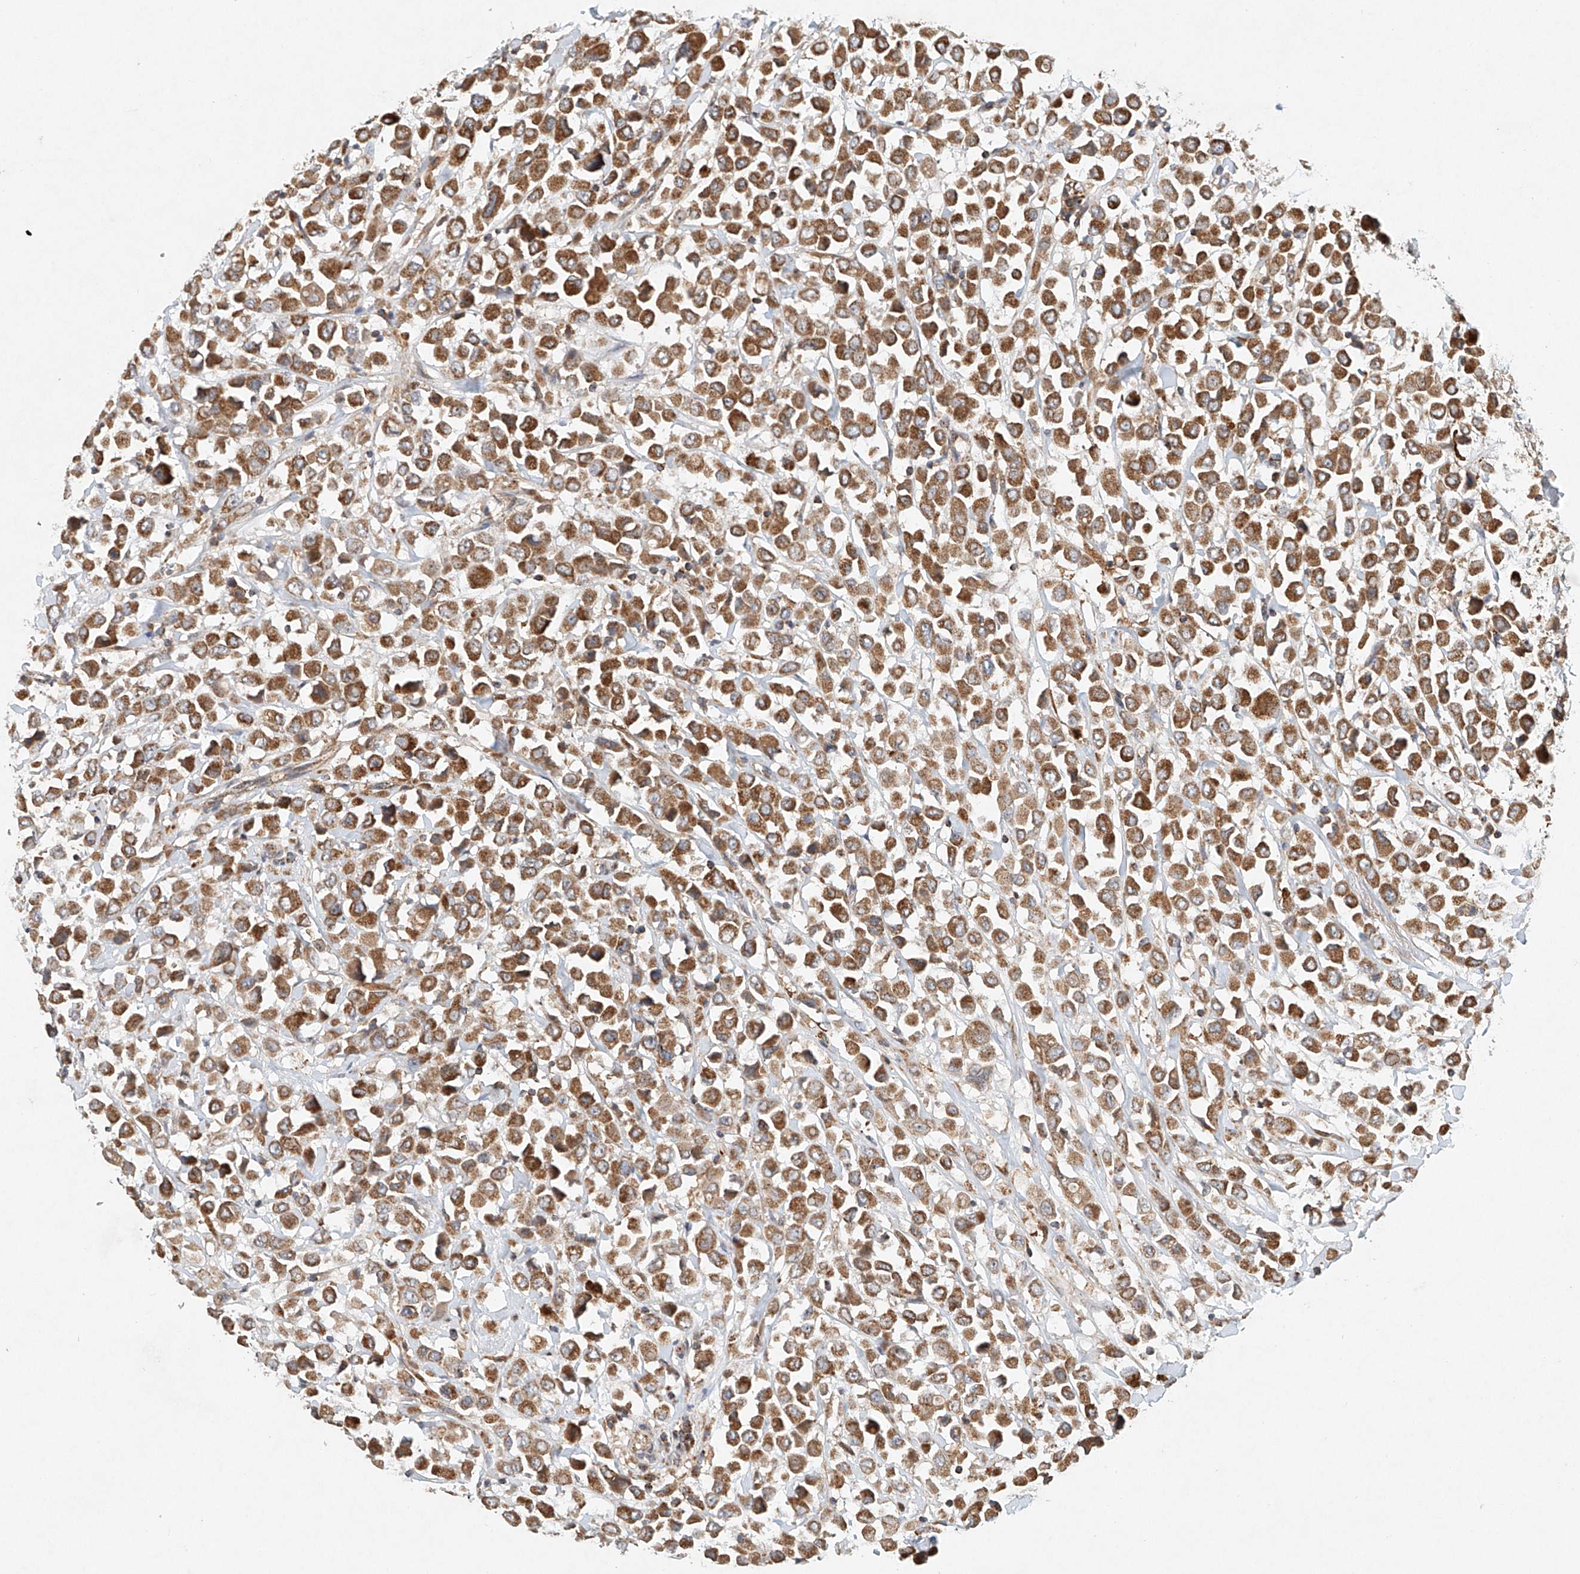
{"staining": {"intensity": "moderate", "quantity": ">75%", "location": "cytoplasmic/membranous"}, "tissue": "breast cancer", "cell_type": "Tumor cells", "image_type": "cancer", "snomed": [{"axis": "morphology", "description": "Duct carcinoma"}, {"axis": "topography", "description": "Breast"}], "caption": "Brown immunohistochemical staining in human breast cancer reveals moderate cytoplasmic/membranous expression in about >75% of tumor cells. (DAB = brown stain, brightfield microscopy at high magnification).", "gene": "DCAF11", "patient": {"sex": "female", "age": 61}}